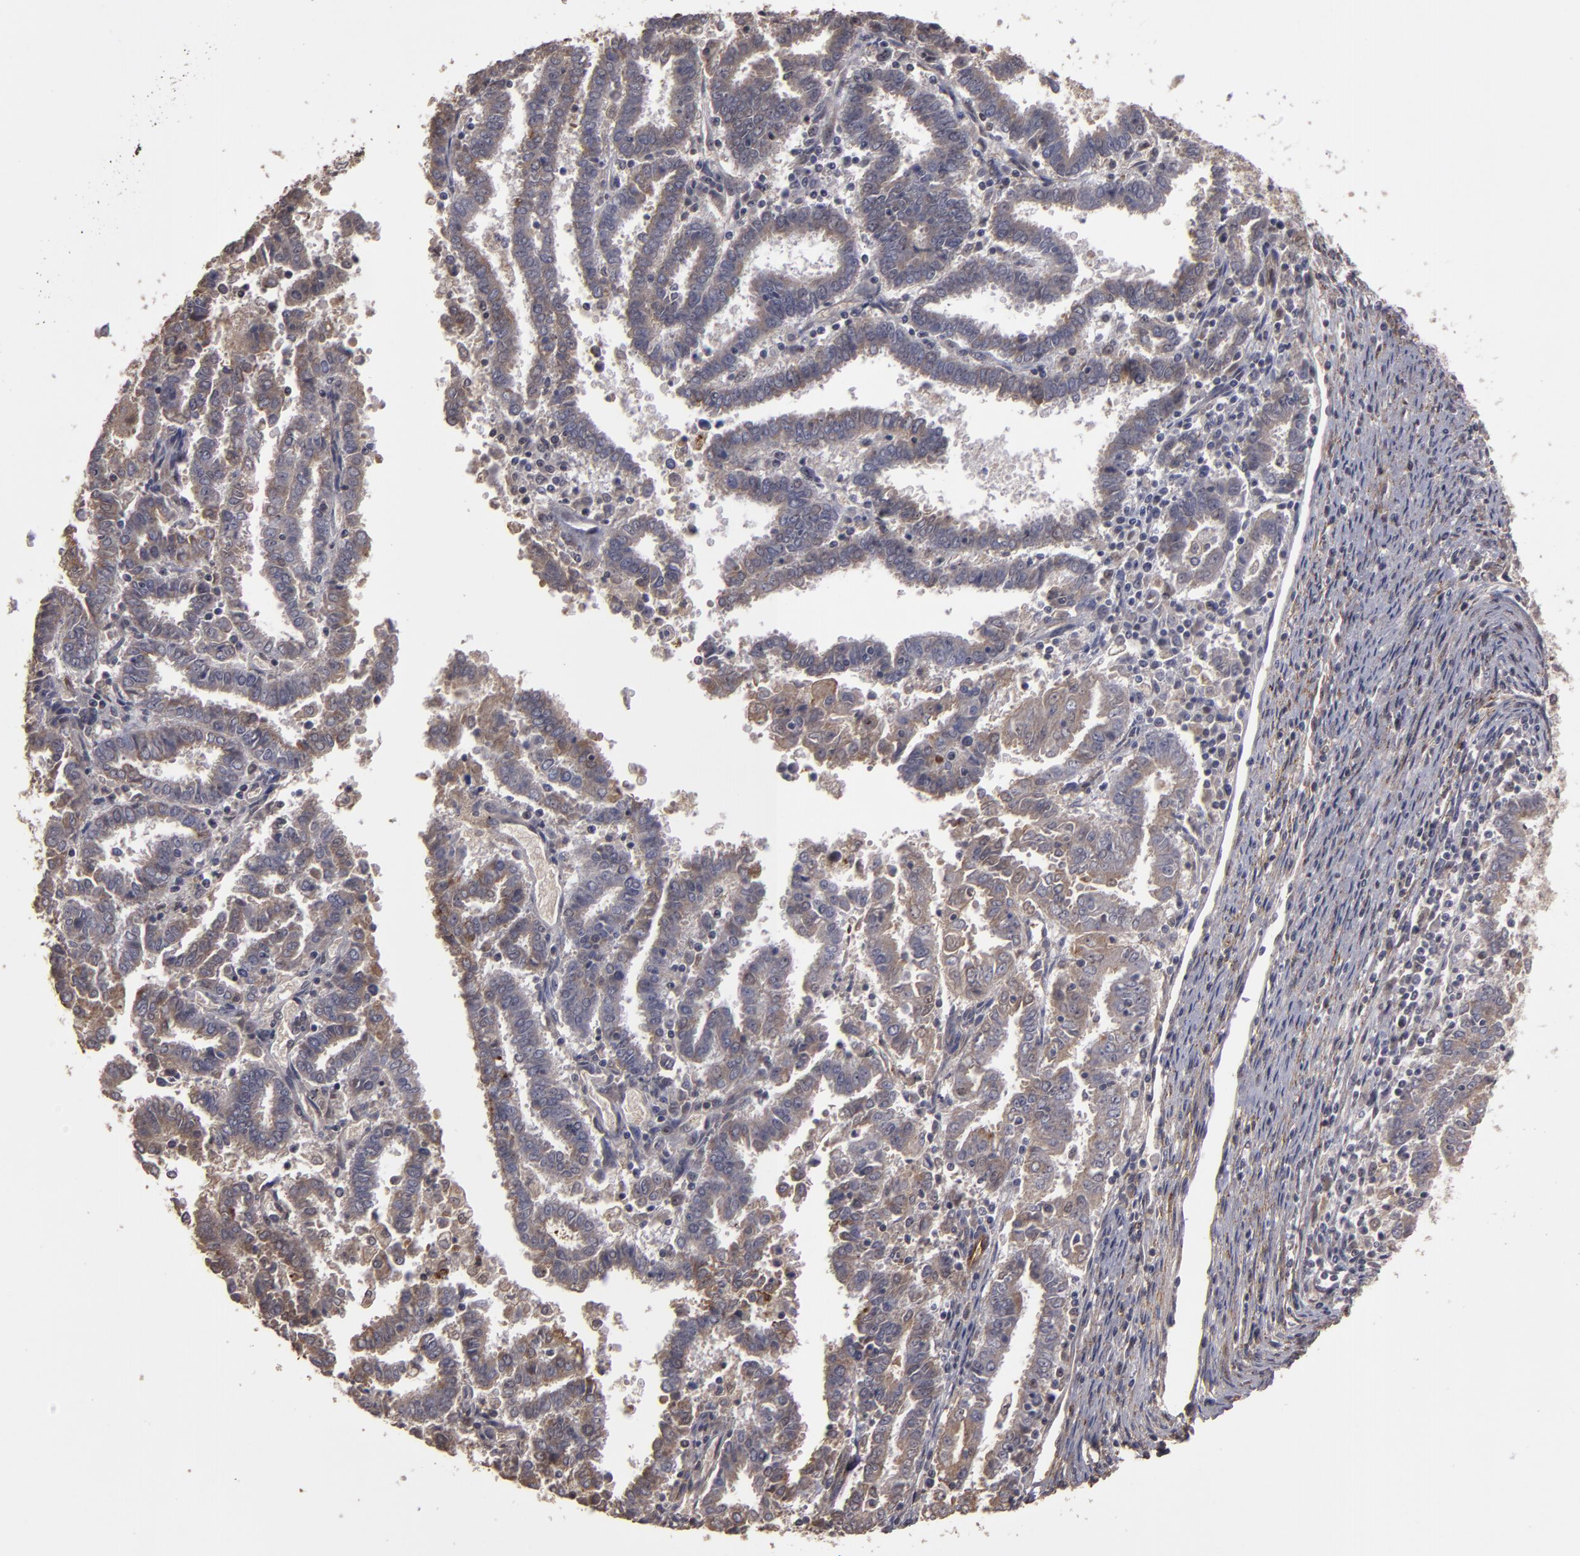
{"staining": {"intensity": "moderate", "quantity": "25%-75%", "location": "cytoplasmic/membranous"}, "tissue": "endometrial cancer", "cell_type": "Tumor cells", "image_type": "cancer", "snomed": [{"axis": "morphology", "description": "Adenocarcinoma, NOS"}, {"axis": "topography", "description": "Uterus"}], "caption": "Adenocarcinoma (endometrial) tissue demonstrates moderate cytoplasmic/membranous expression in approximately 25%-75% of tumor cells", "gene": "CD55", "patient": {"sex": "female", "age": 83}}